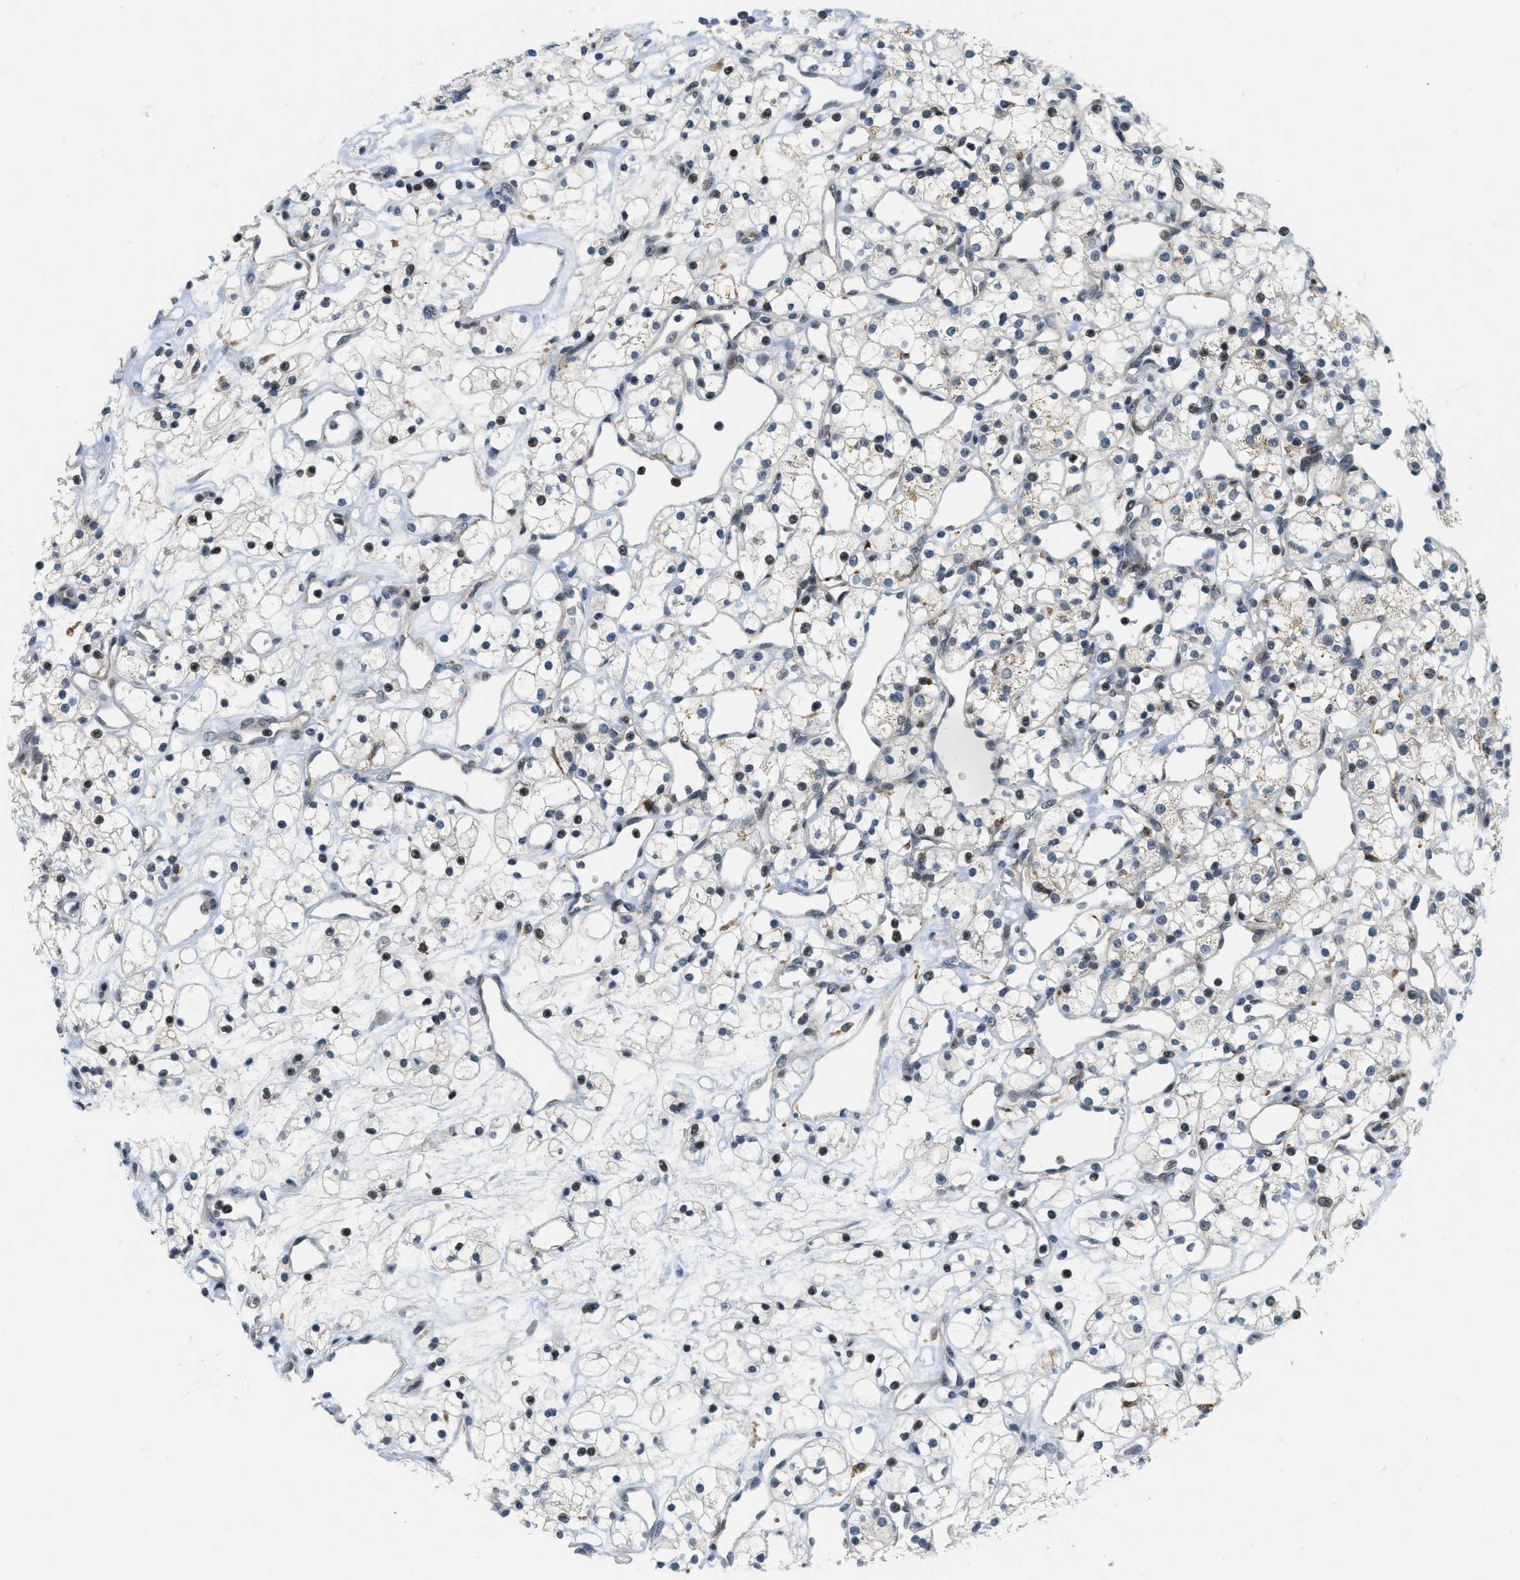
{"staining": {"intensity": "strong", "quantity": "<25%", "location": "nuclear"}, "tissue": "renal cancer", "cell_type": "Tumor cells", "image_type": "cancer", "snomed": [{"axis": "morphology", "description": "Adenocarcinoma, NOS"}, {"axis": "topography", "description": "Kidney"}], "caption": "Renal adenocarcinoma stained for a protein shows strong nuclear positivity in tumor cells.", "gene": "ING1", "patient": {"sex": "female", "age": 60}}